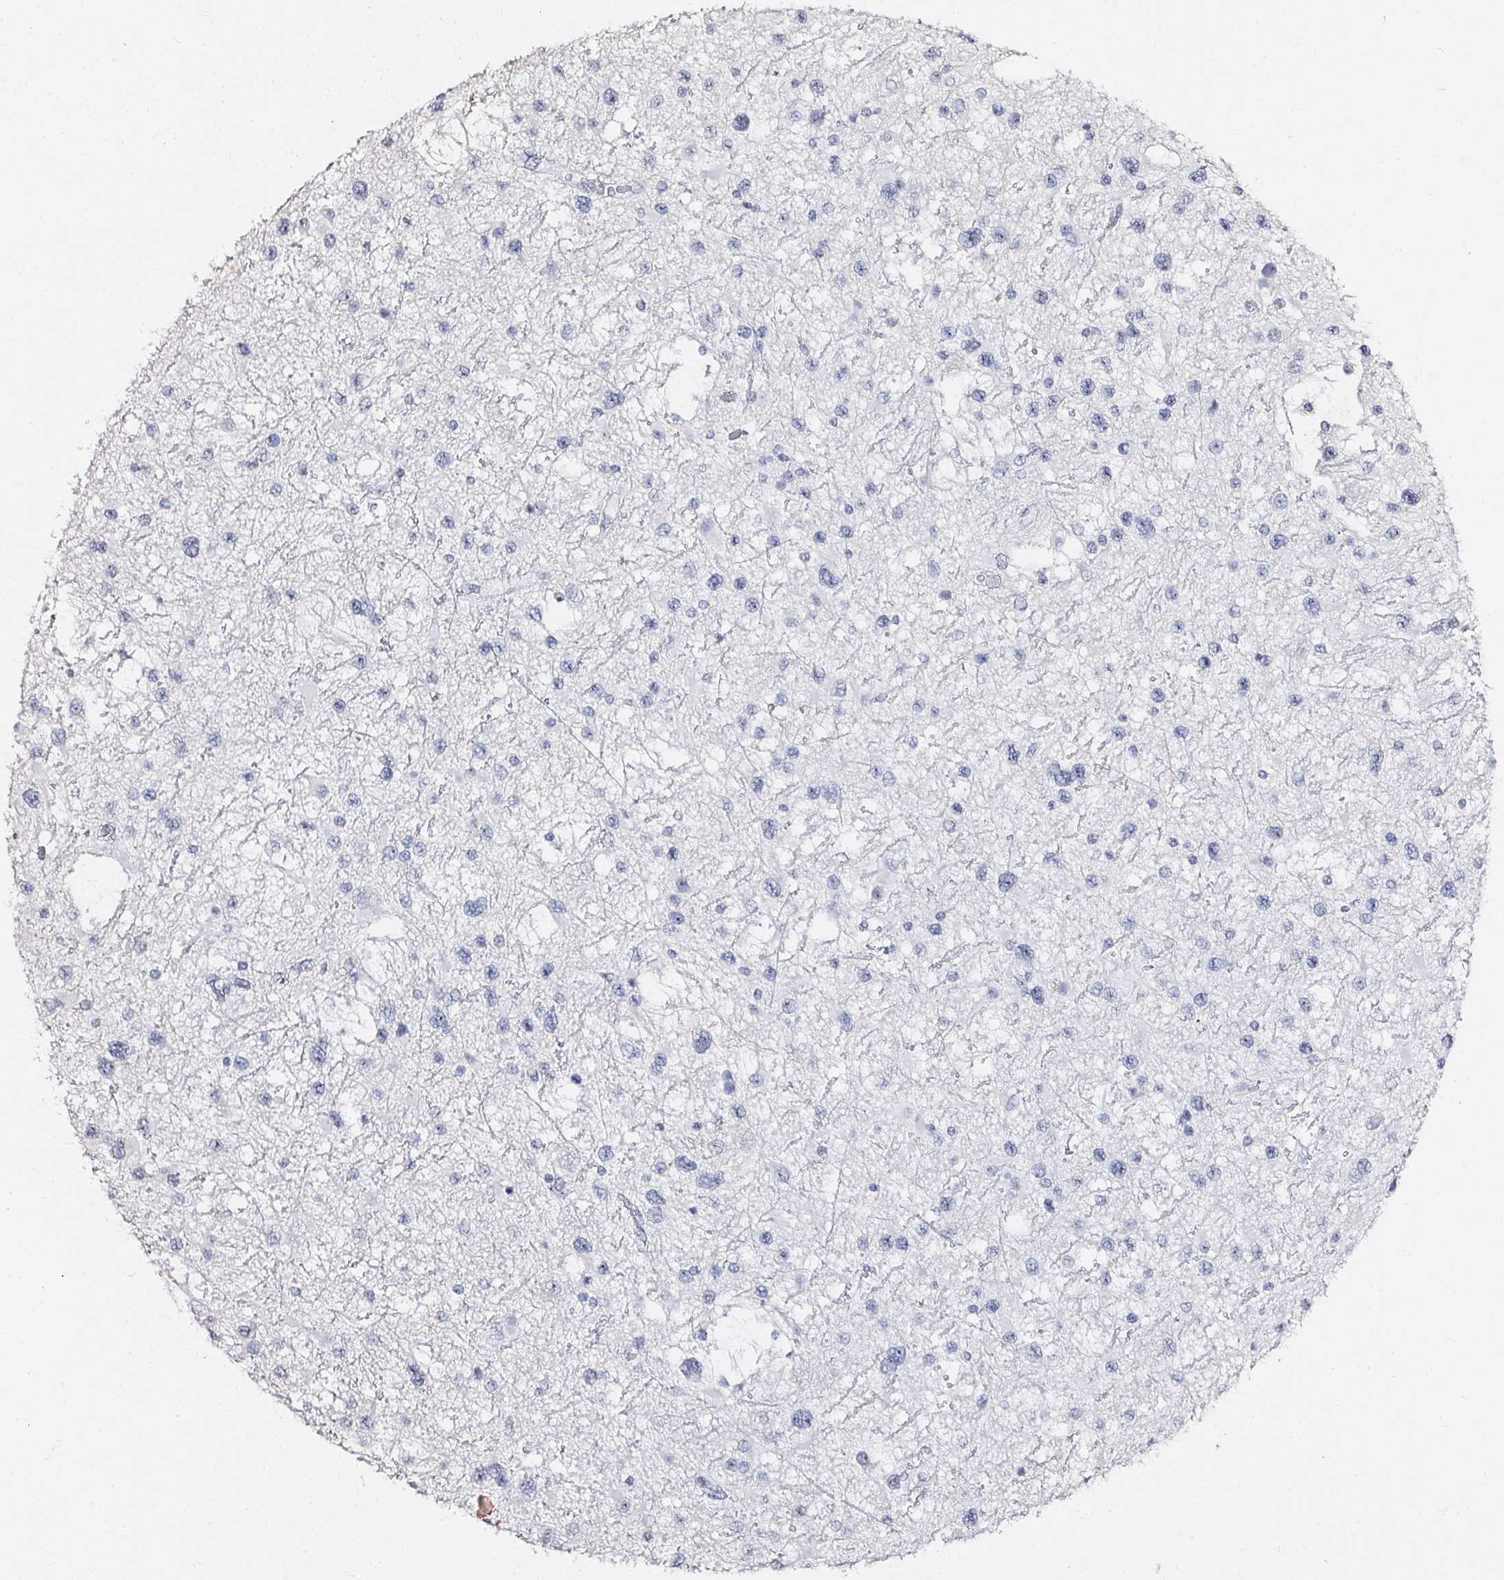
{"staining": {"intensity": "negative", "quantity": "none", "location": "none"}, "tissue": "glioma", "cell_type": "Tumor cells", "image_type": "cancer", "snomed": [{"axis": "morphology", "description": "Glioma, malignant, Low grade"}, {"axis": "topography", "description": "Brain"}], "caption": "DAB (3,3'-diaminobenzidine) immunohistochemical staining of malignant low-grade glioma reveals no significant staining in tumor cells. (Immunohistochemistry, brightfield microscopy, high magnification).", "gene": "ACAN", "patient": {"sex": "female", "age": 32}}